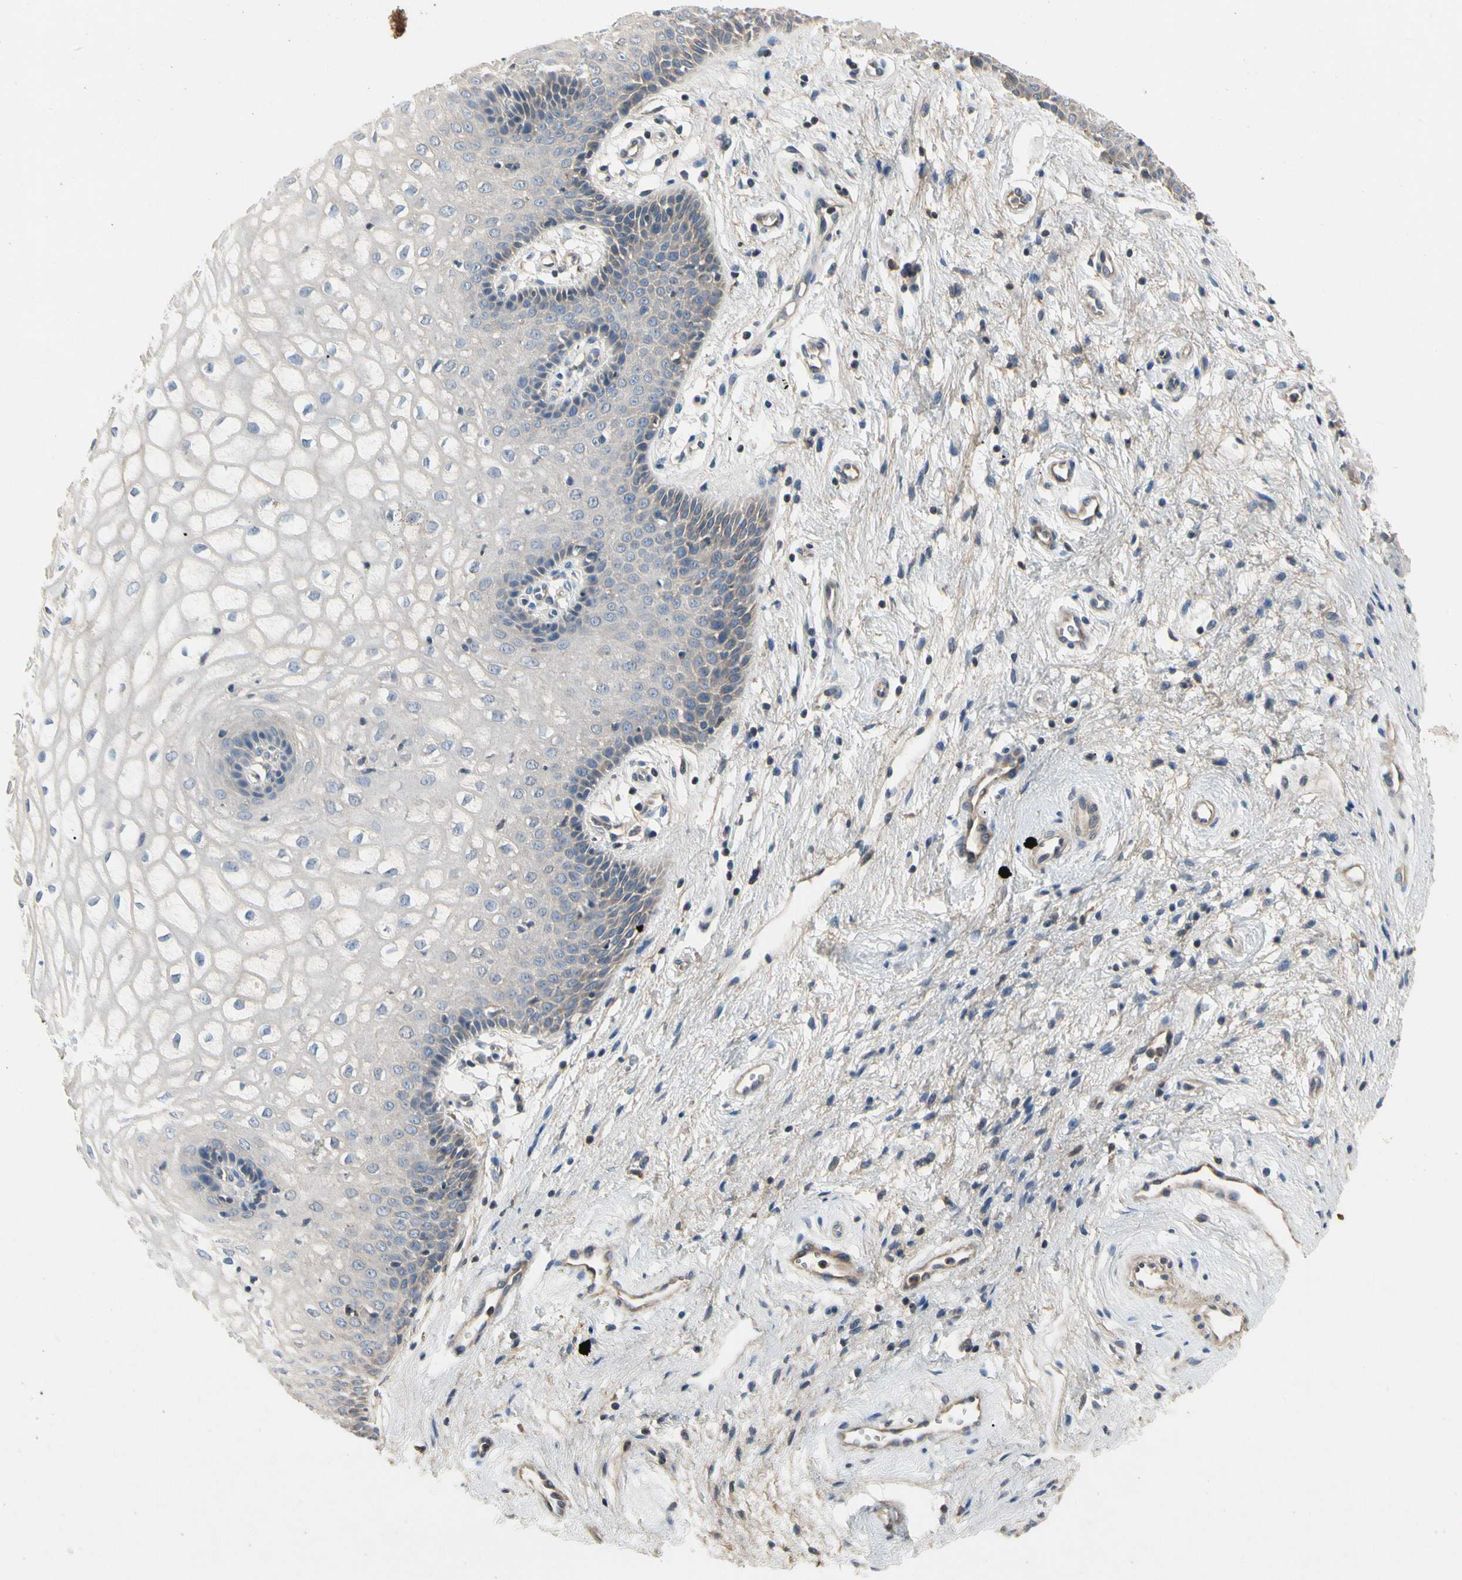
{"staining": {"intensity": "negative", "quantity": "none", "location": "none"}, "tissue": "vagina", "cell_type": "Squamous epithelial cells", "image_type": "normal", "snomed": [{"axis": "morphology", "description": "Normal tissue, NOS"}, {"axis": "topography", "description": "Vagina"}], "caption": "Human vagina stained for a protein using IHC demonstrates no expression in squamous epithelial cells.", "gene": "CRTAC1", "patient": {"sex": "female", "age": 34}}